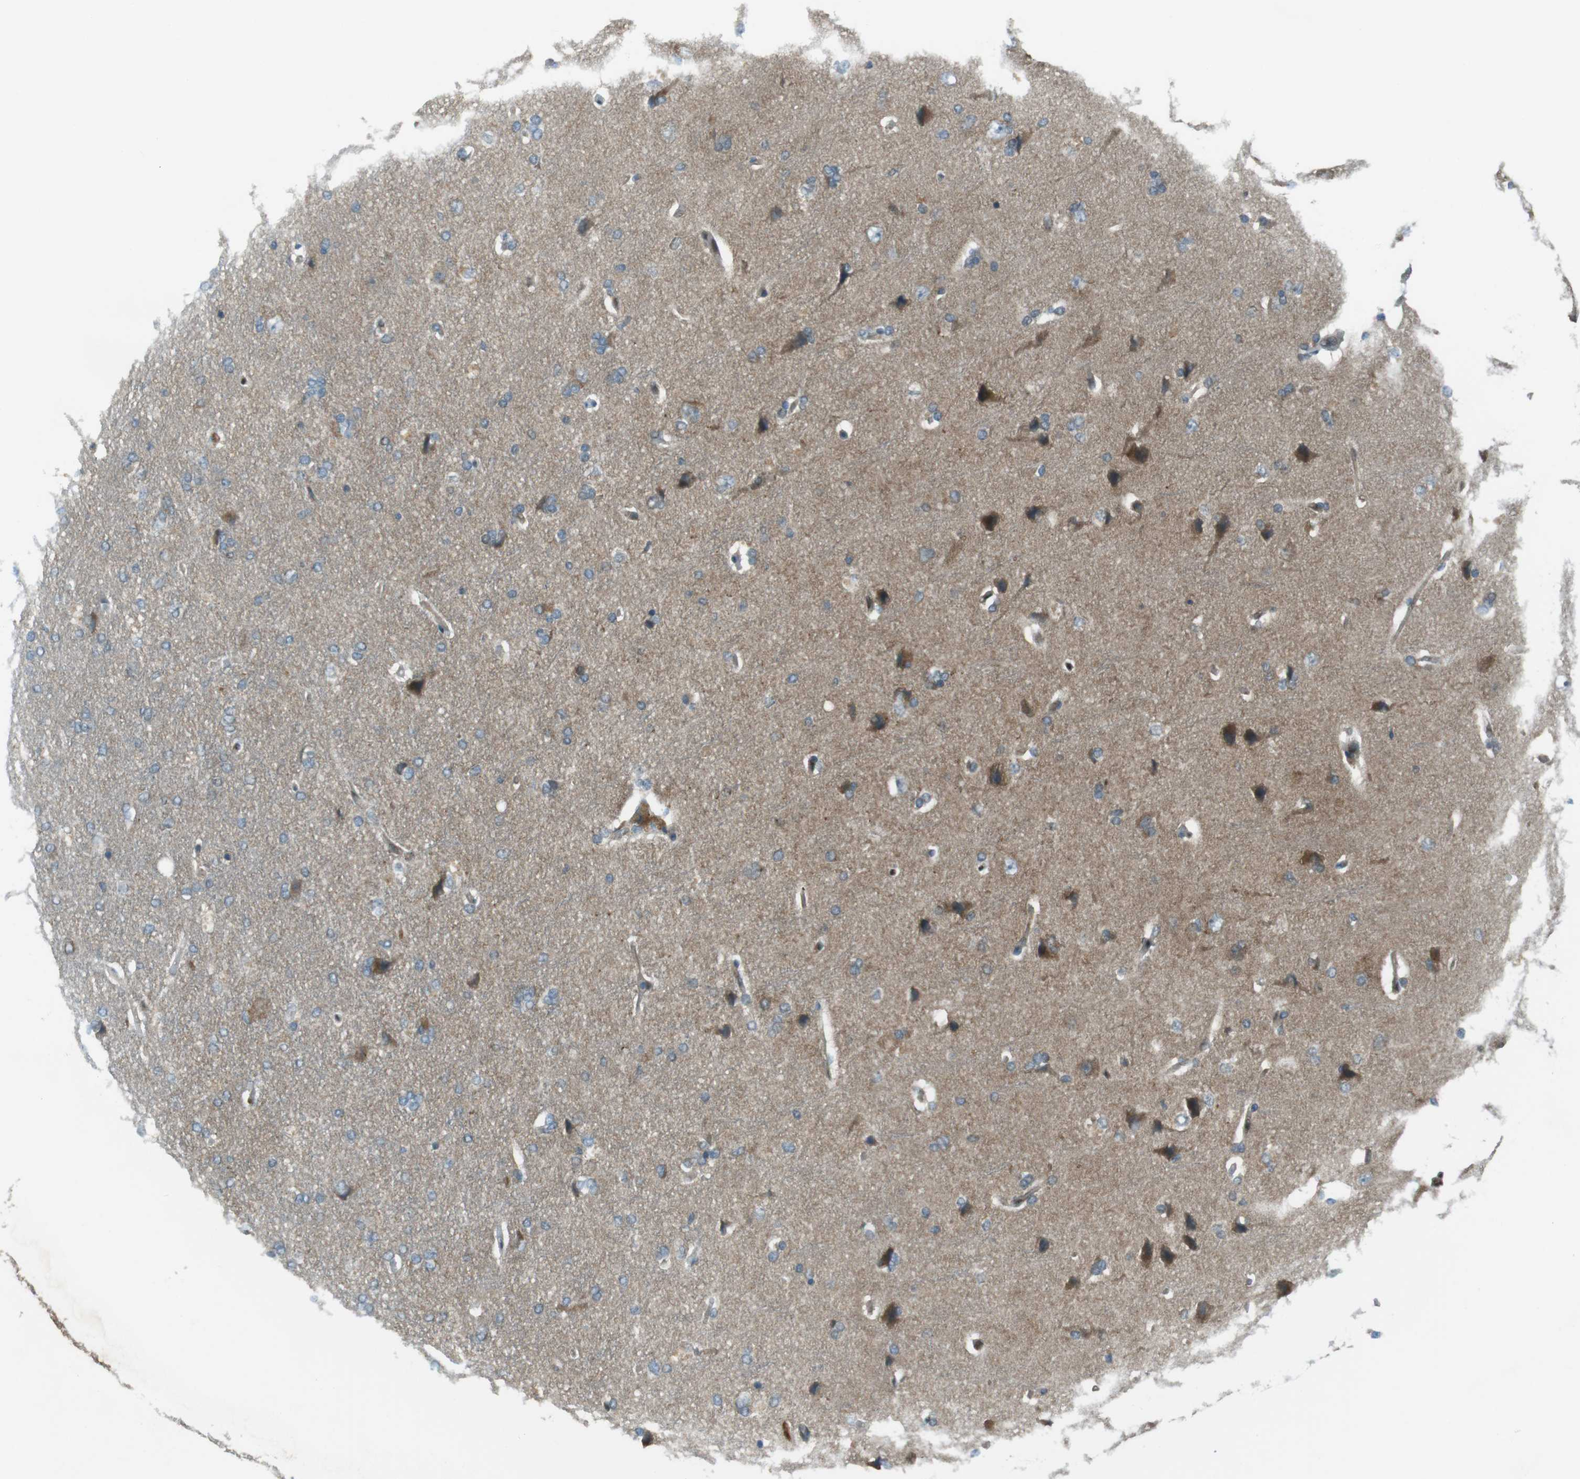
{"staining": {"intensity": "weak", "quantity": "25%-75%", "location": "cytoplasmic/membranous"}, "tissue": "cerebral cortex", "cell_type": "Endothelial cells", "image_type": "normal", "snomed": [{"axis": "morphology", "description": "Normal tissue, NOS"}, {"axis": "topography", "description": "Cerebral cortex"}], "caption": "This micrograph exhibits immunohistochemistry staining of normal cerebral cortex, with low weak cytoplasmic/membranous staining in approximately 25%-75% of endothelial cells.", "gene": "MFAP3", "patient": {"sex": "male", "age": 62}}